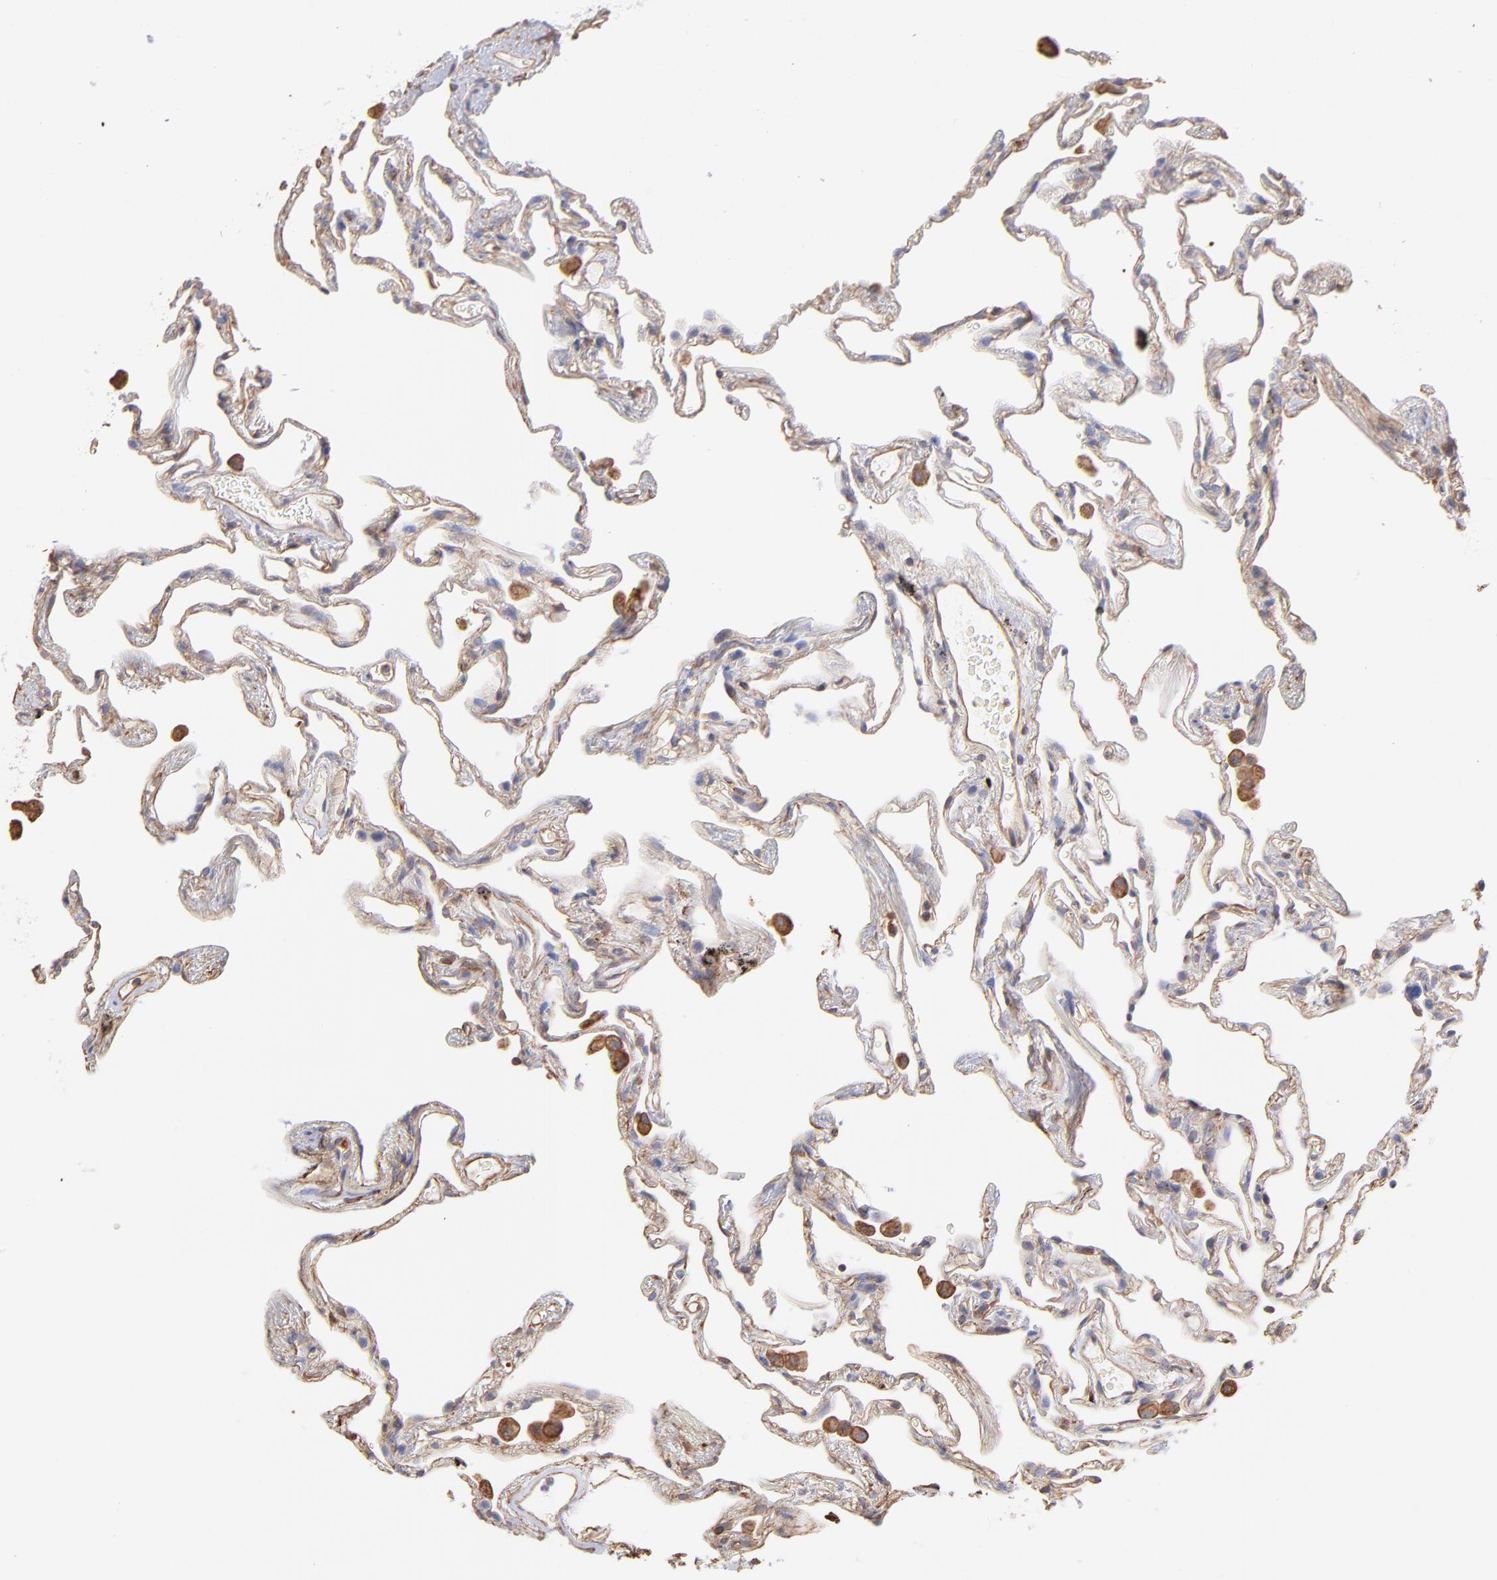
{"staining": {"intensity": "weak", "quantity": ">75%", "location": "cytoplasmic/membranous"}, "tissue": "lung", "cell_type": "Alveolar cells", "image_type": "normal", "snomed": [{"axis": "morphology", "description": "Normal tissue, NOS"}, {"axis": "morphology", "description": "Inflammation, NOS"}, {"axis": "topography", "description": "Lung"}], "caption": "Protein expression analysis of benign human lung reveals weak cytoplasmic/membranous staining in approximately >75% of alveolar cells. (DAB (3,3'-diaminobenzidine) IHC, brown staining for protein, blue staining for nuclei).", "gene": "PLEC", "patient": {"sex": "male", "age": 69}}